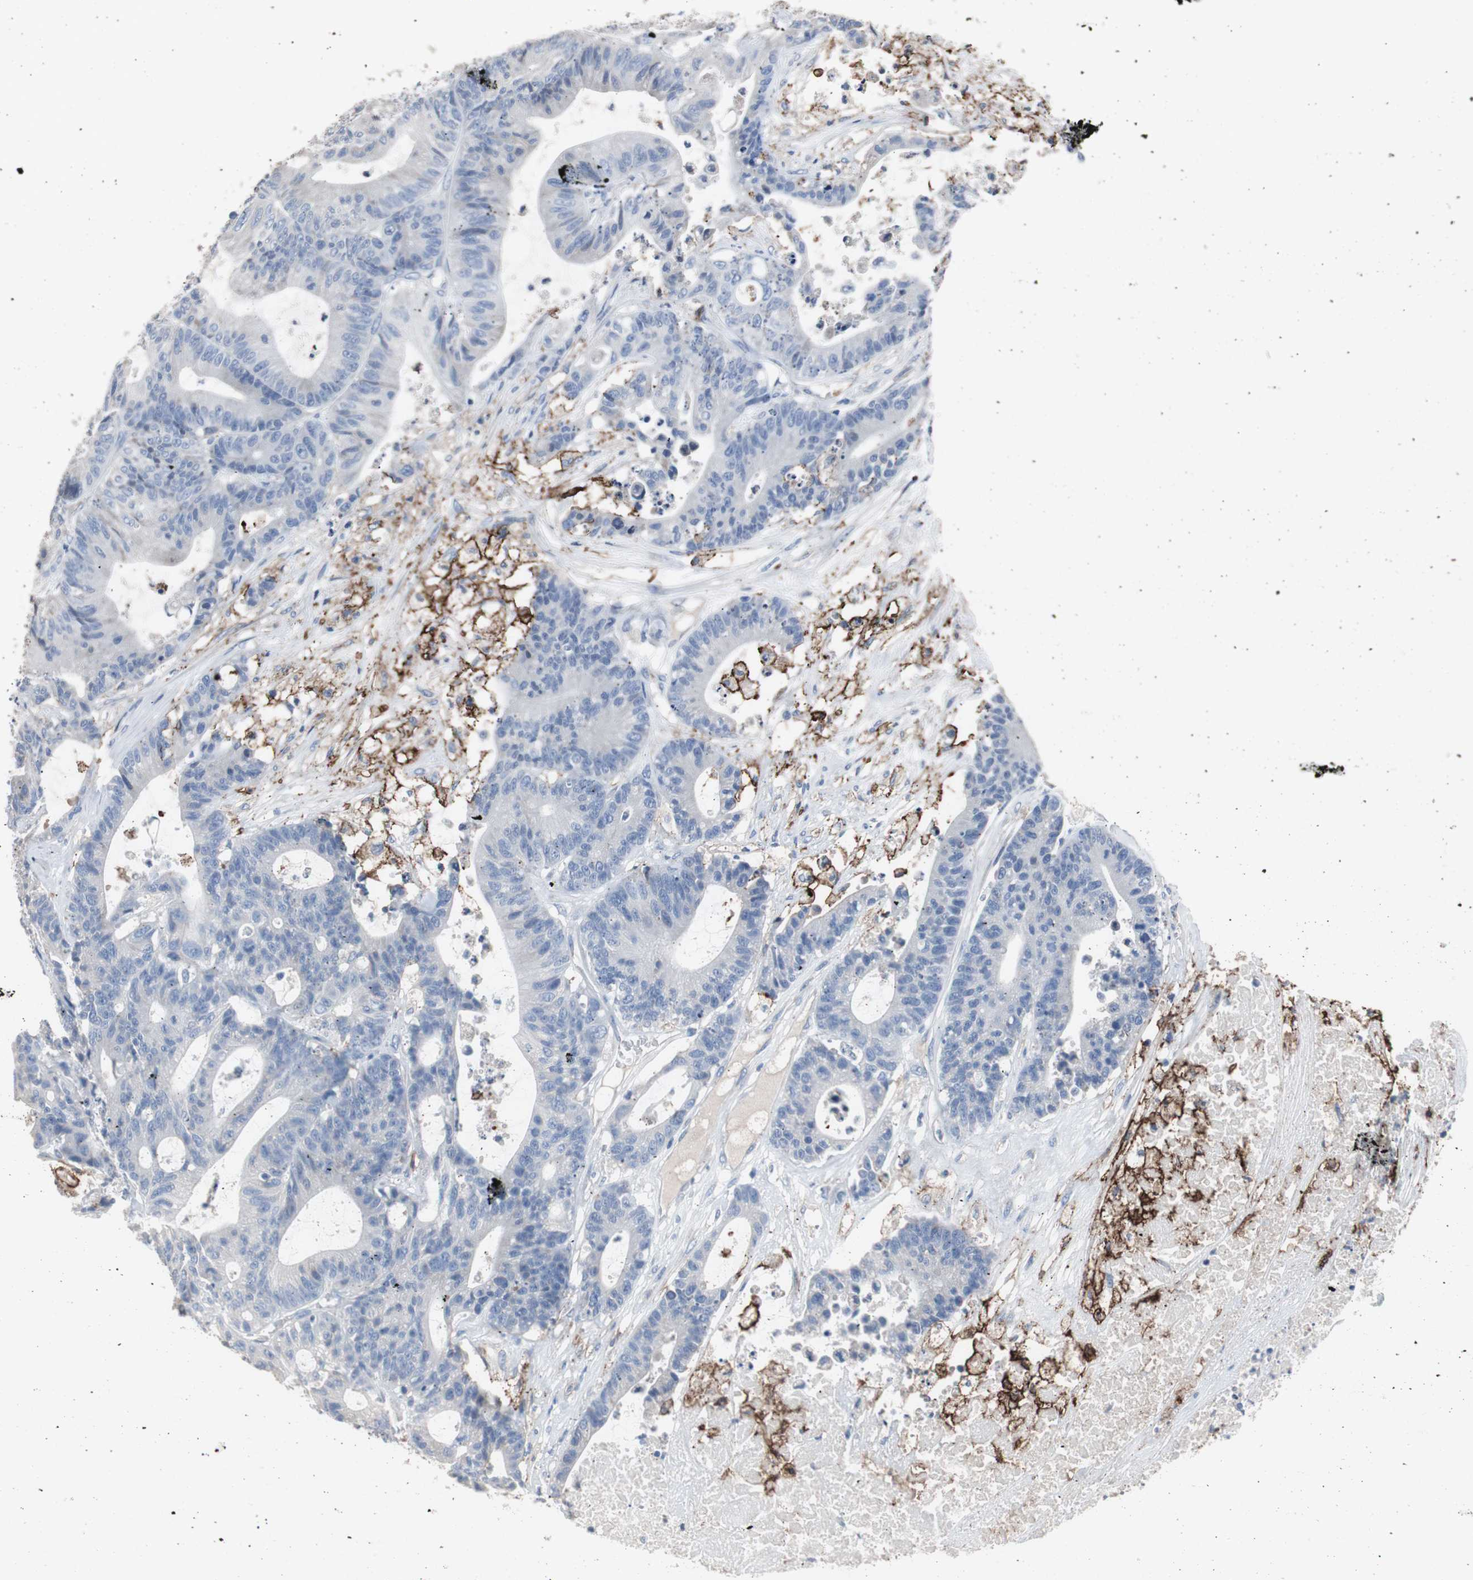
{"staining": {"intensity": "negative", "quantity": "none", "location": "none"}, "tissue": "colorectal cancer", "cell_type": "Tumor cells", "image_type": "cancer", "snomed": [{"axis": "morphology", "description": "Adenocarcinoma, NOS"}, {"axis": "topography", "description": "Colon"}], "caption": "This is an IHC photomicrograph of colorectal cancer (adenocarcinoma). There is no staining in tumor cells.", "gene": "FCGR2B", "patient": {"sex": "female", "age": 84}}